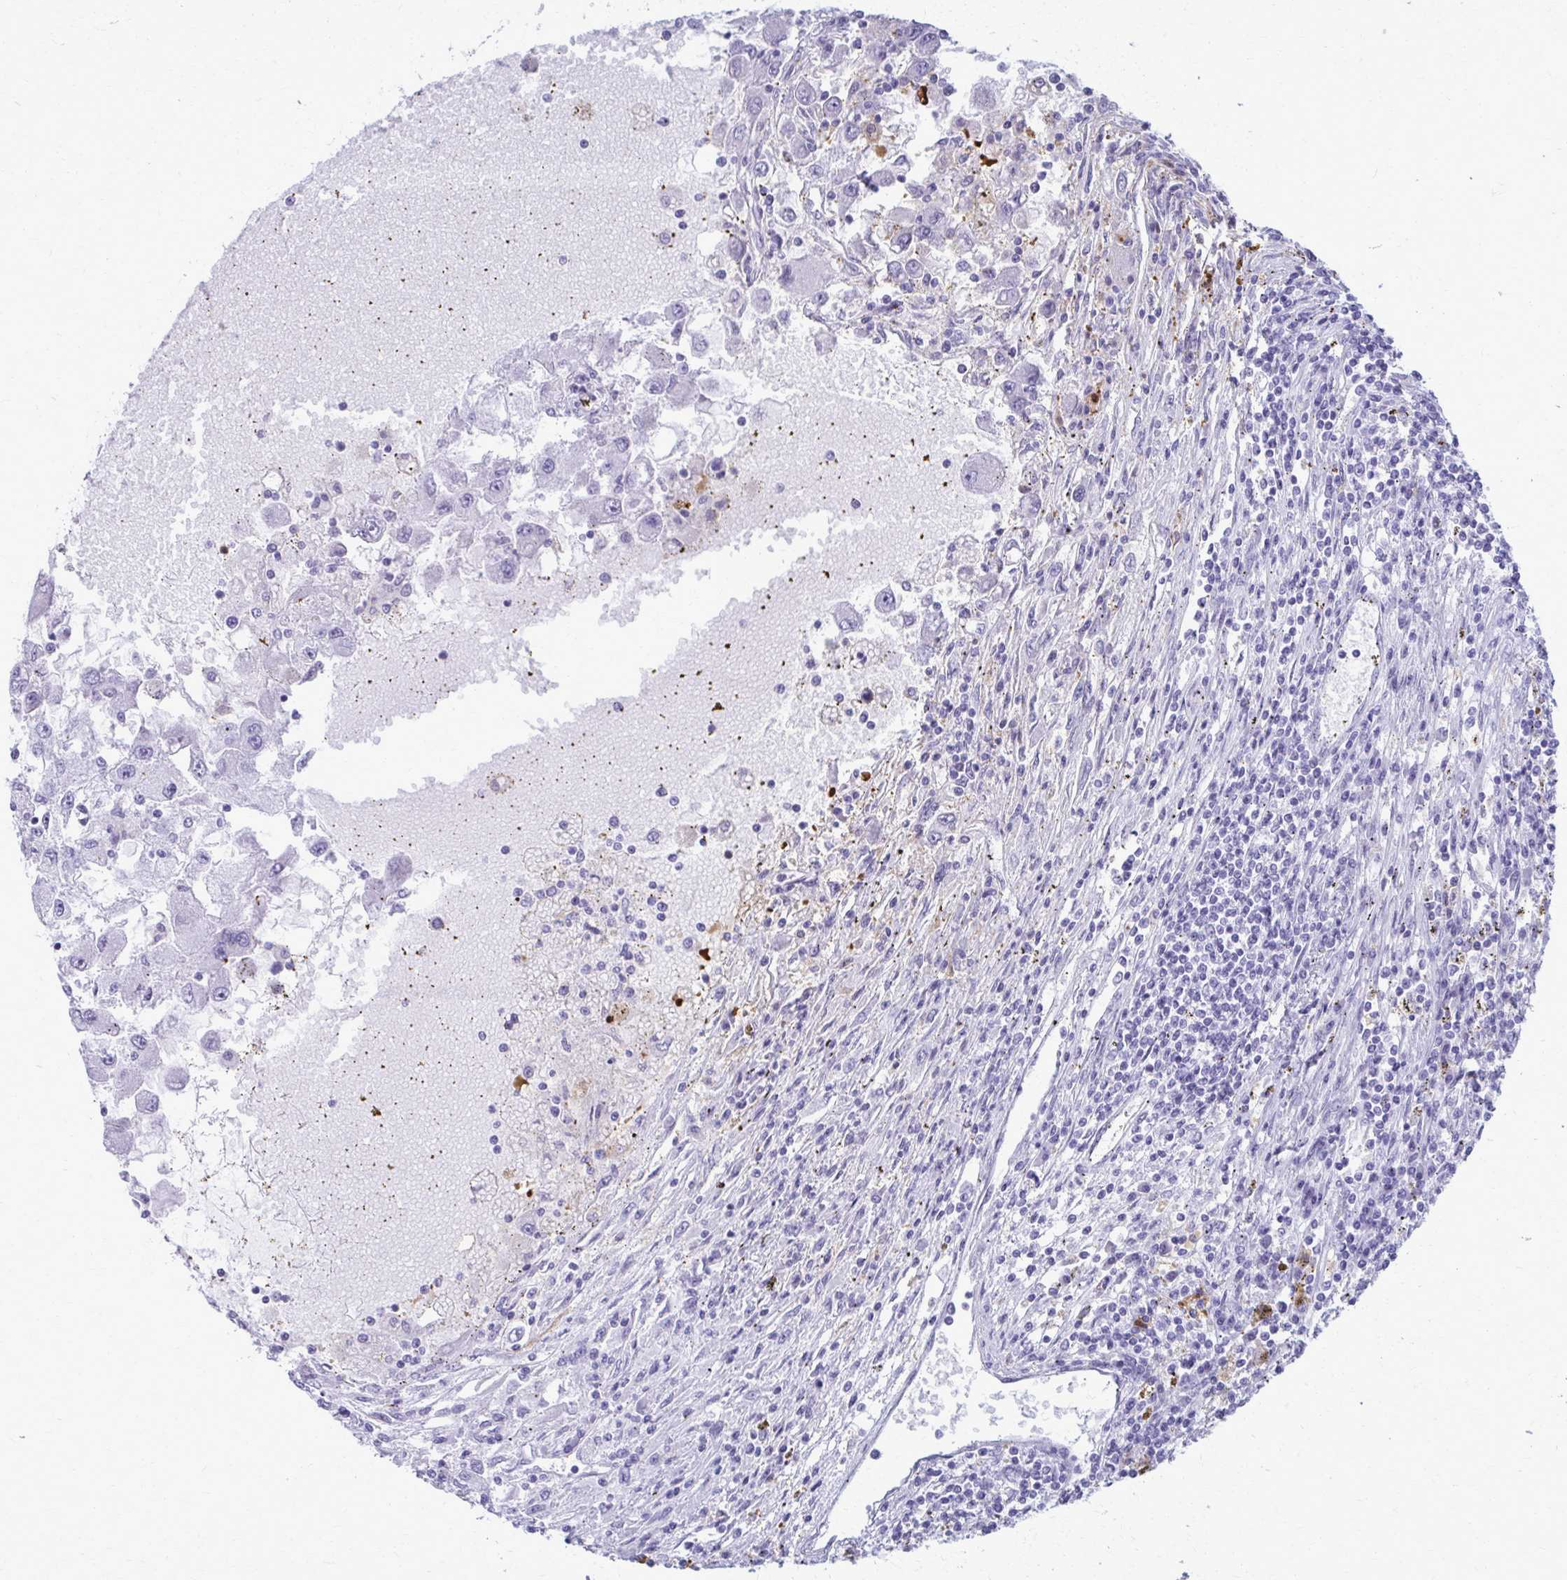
{"staining": {"intensity": "negative", "quantity": "none", "location": "none"}, "tissue": "renal cancer", "cell_type": "Tumor cells", "image_type": "cancer", "snomed": [{"axis": "morphology", "description": "Adenocarcinoma, NOS"}, {"axis": "topography", "description": "Kidney"}], "caption": "Renal adenocarcinoma was stained to show a protein in brown. There is no significant expression in tumor cells.", "gene": "ACSM2B", "patient": {"sex": "female", "age": 67}}